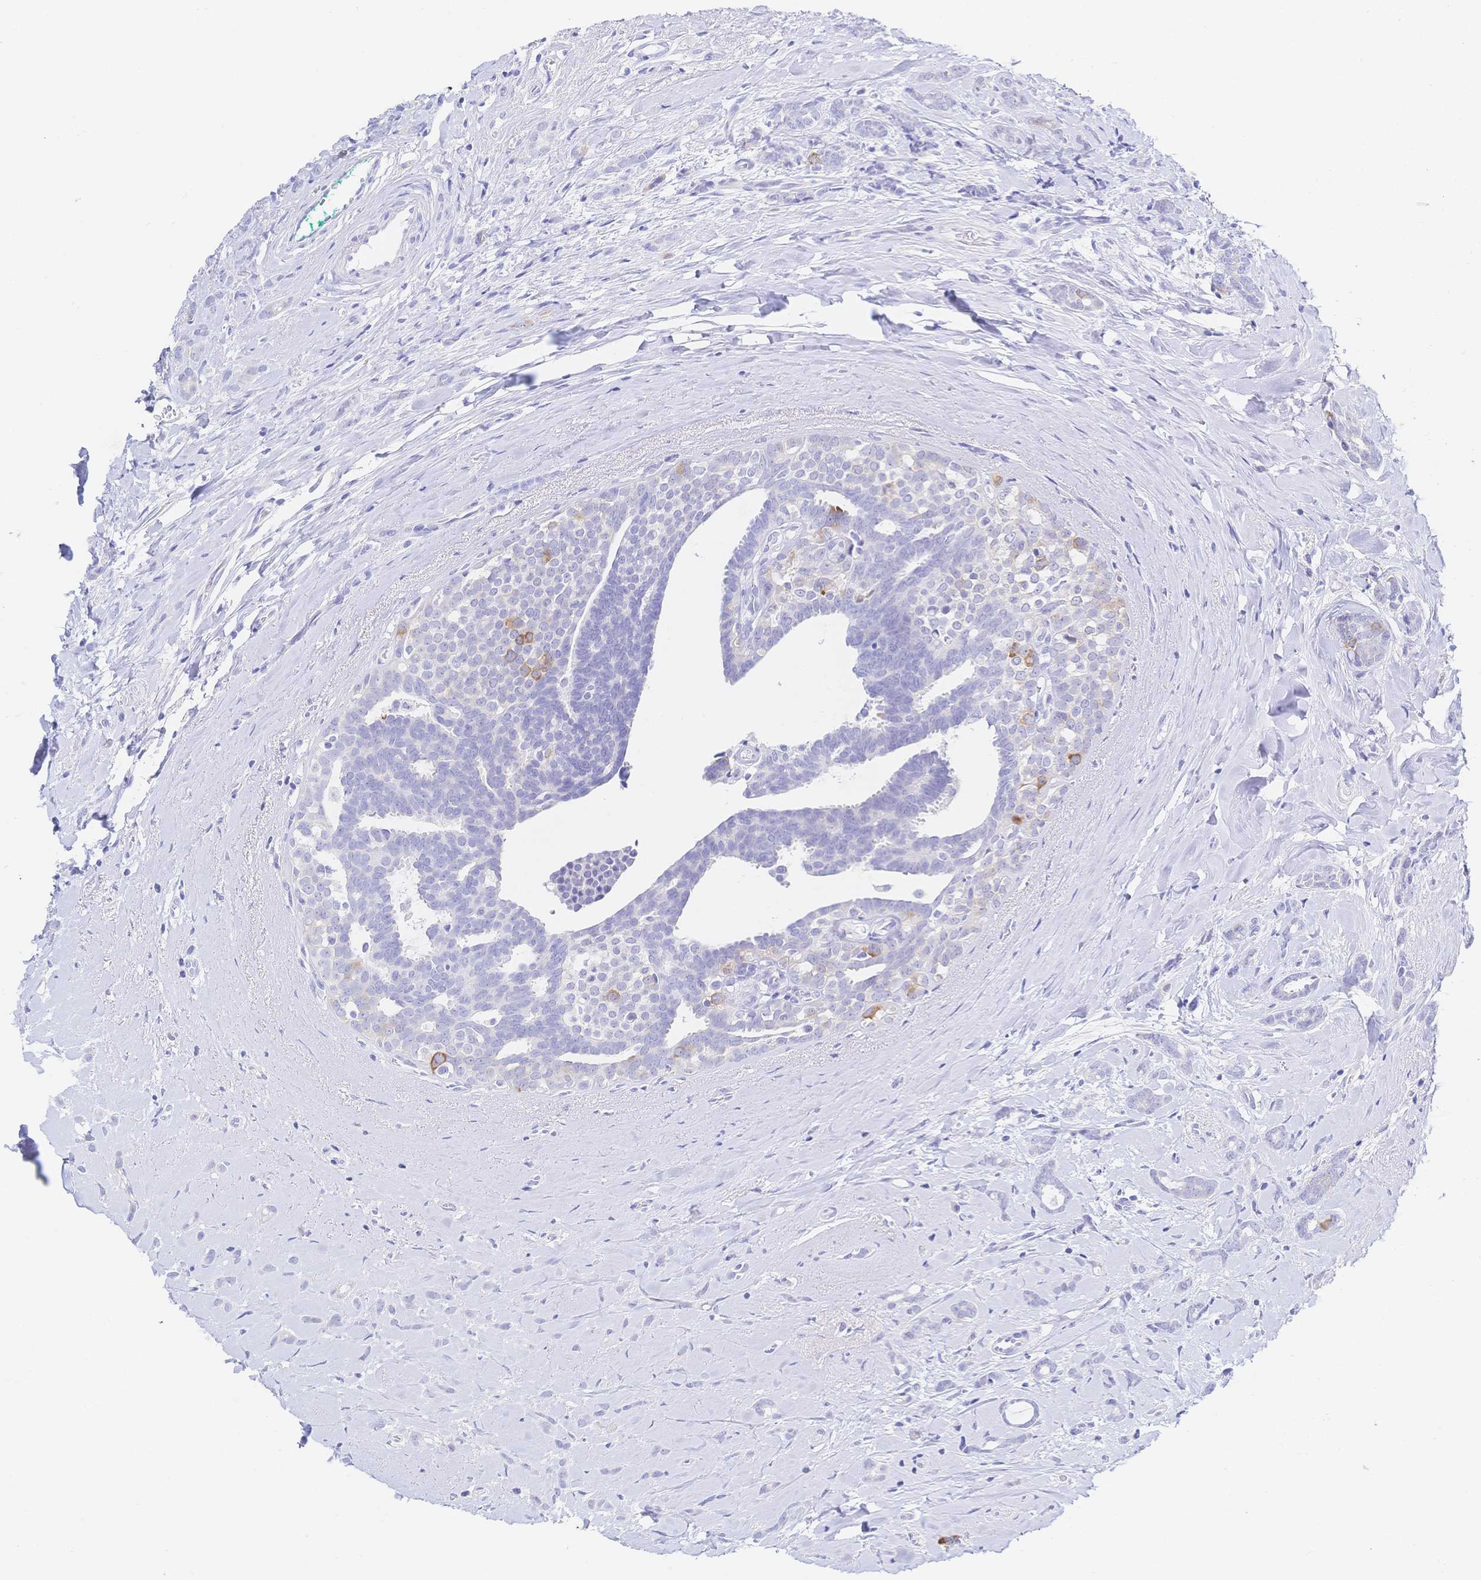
{"staining": {"intensity": "moderate", "quantity": "<25%", "location": "cytoplasmic/membranous"}, "tissue": "breast cancer", "cell_type": "Tumor cells", "image_type": "cancer", "snomed": [{"axis": "morphology", "description": "Intraductal carcinoma, in situ"}, {"axis": "morphology", "description": "Duct carcinoma"}, {"axis": "morphology", "description": "Lobular carcinoma, in situ"}, {"axis": "topography", "description": "Breast"}], "caption": "High-power microscopy captured an IHC photomicrograph of intraductal carcinoma,  in situ (breast), revealing moderate cytoplasmic/membranous positivity in approximately <25% of tumor cells. Using DAB (3,3'-diaminobenzidine) (brown) and hematoxylin (blue) stains, captured at high magnification using brightfield microscopy.", "gene": "RRM1", "patient": {"sex": "female", "age": 44}}